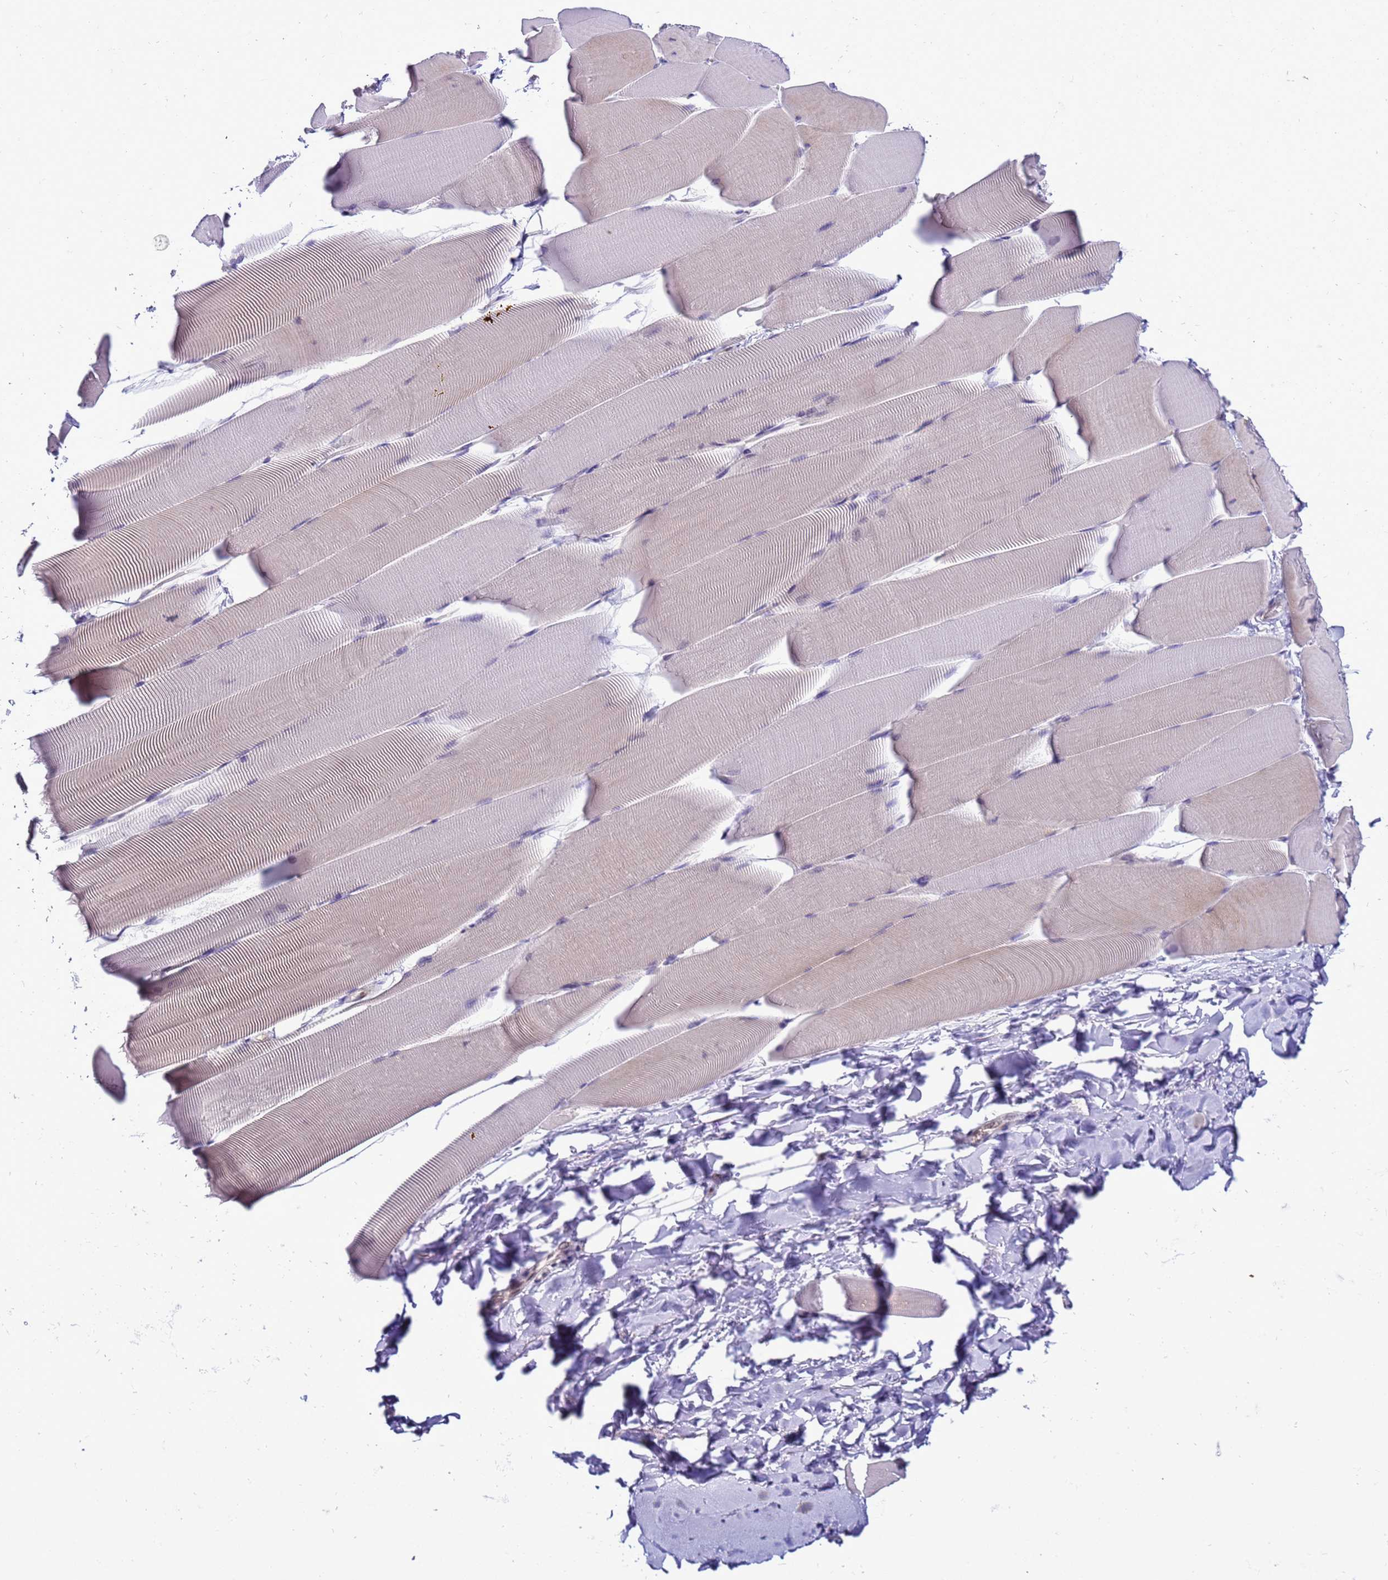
{"staining": {"intensity": "negative", "quantity": "none", "location": "none"}, "tissue": "skeletal muscle", "cell_type": "Myocytes", "image_type": "normal", "snomed": [{"axis": "morphology", "description": "Normal tissue, NOS"}, {"axis": "topography", "description": "Skeletal muscle"}], "caption": "The IHC image has no significant expression in myocytes of skeletal muscle. (DAB immunohistochemistry (IHC) with hematoxylin counter stain).", "gene": "DDI2", "patient": {"sex": "male", "age": 25}}